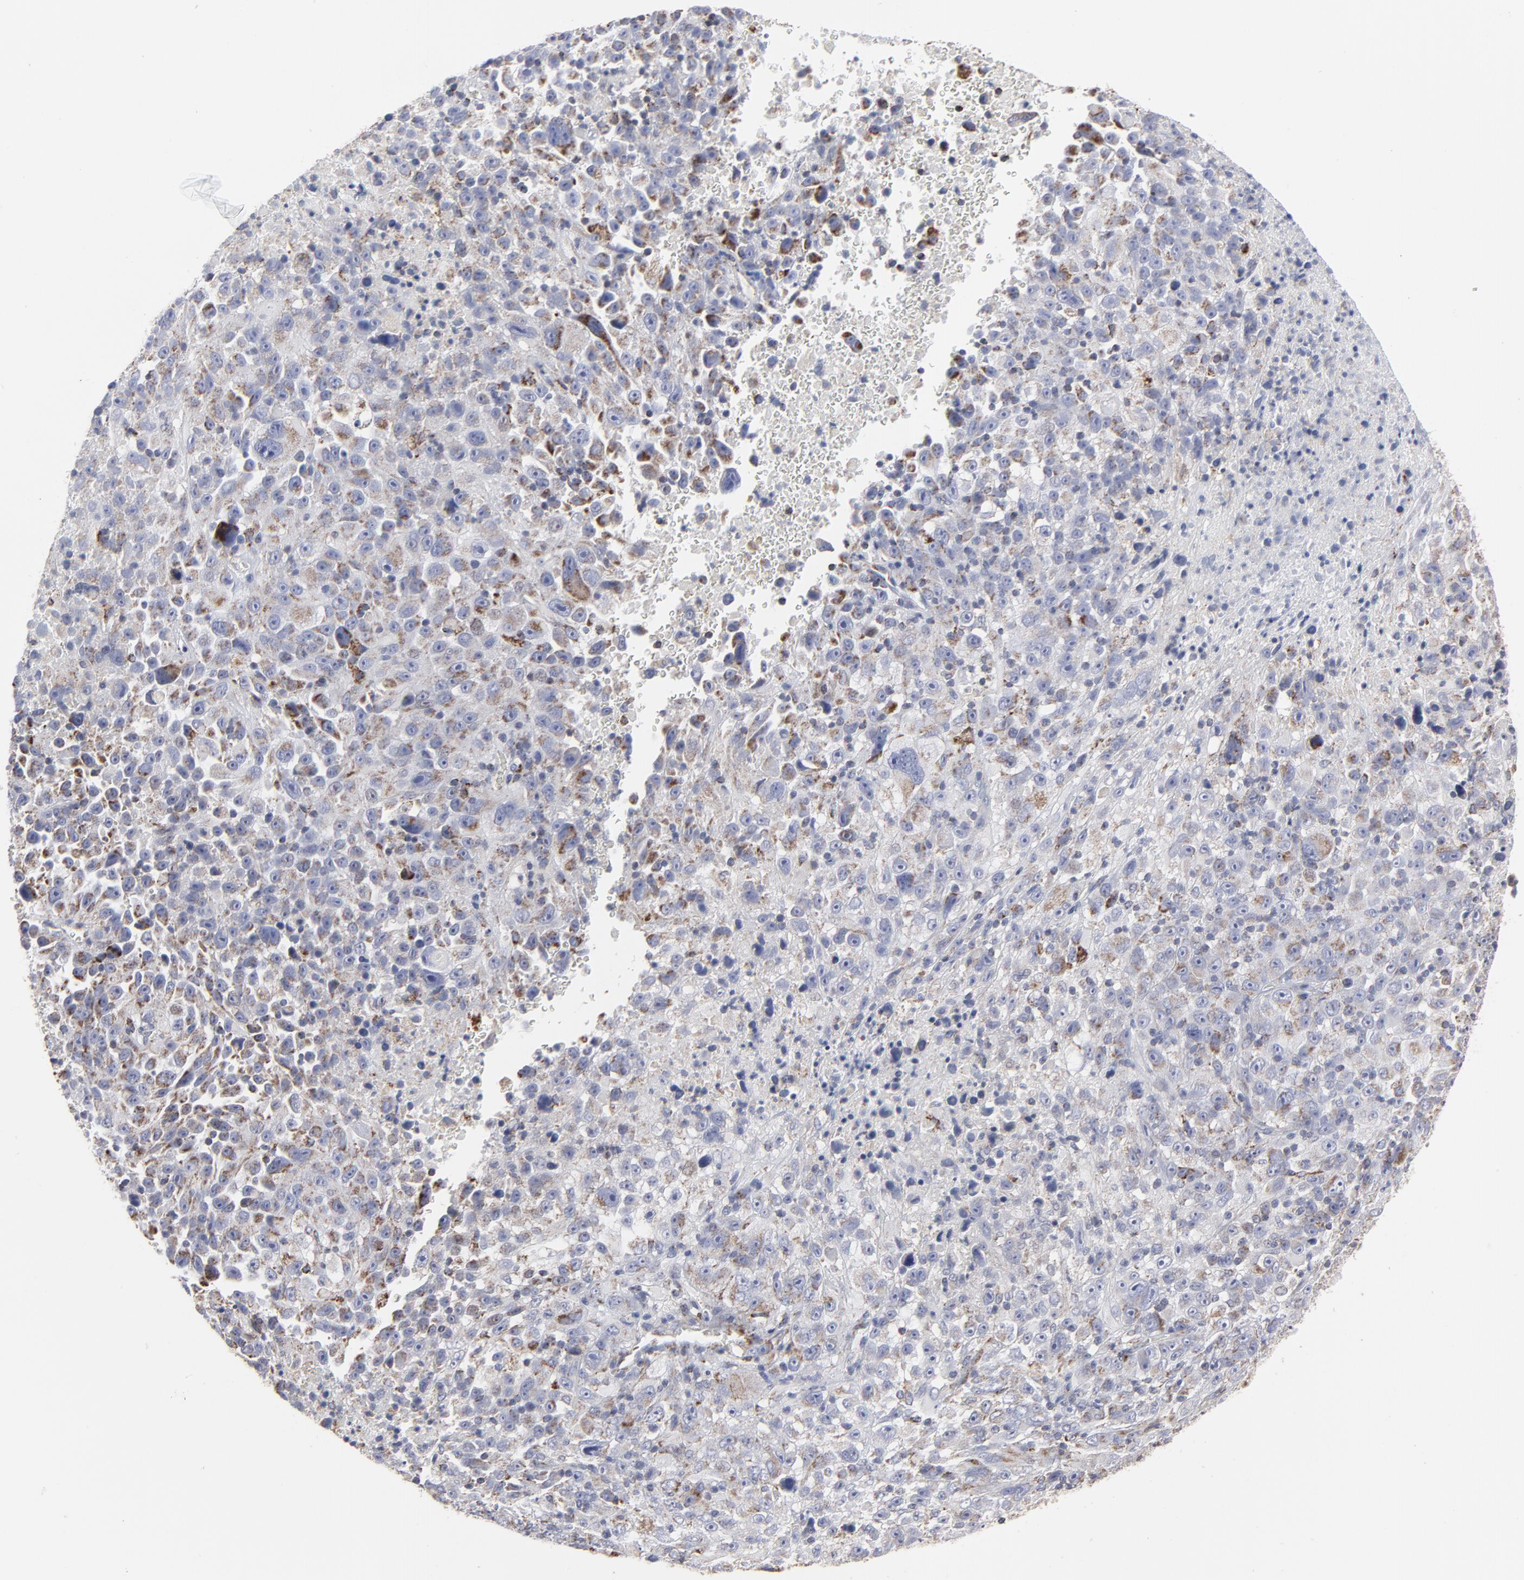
{"staining": {"intensity": "weak", "quantity": "25%-75%", "location": "cytoplasmic/membranous"}, "tissue": "melanoma", "cell_type": "Tumor cells", "image_type": "cancer", "snomed": [{"axis": "morphology", "description": "Malignant melanoma, Metastatic site"}, {"axis": "topography", "description": "Cerebral cortex"}], "caption": "A brown stain highlights weak cytoplasmic/membranous expression of a protein in human malignant melanoma (metastatic site) tumor cells.", "gene": "TXNRD2", "patient": {"sex": "female", "age": 52}}